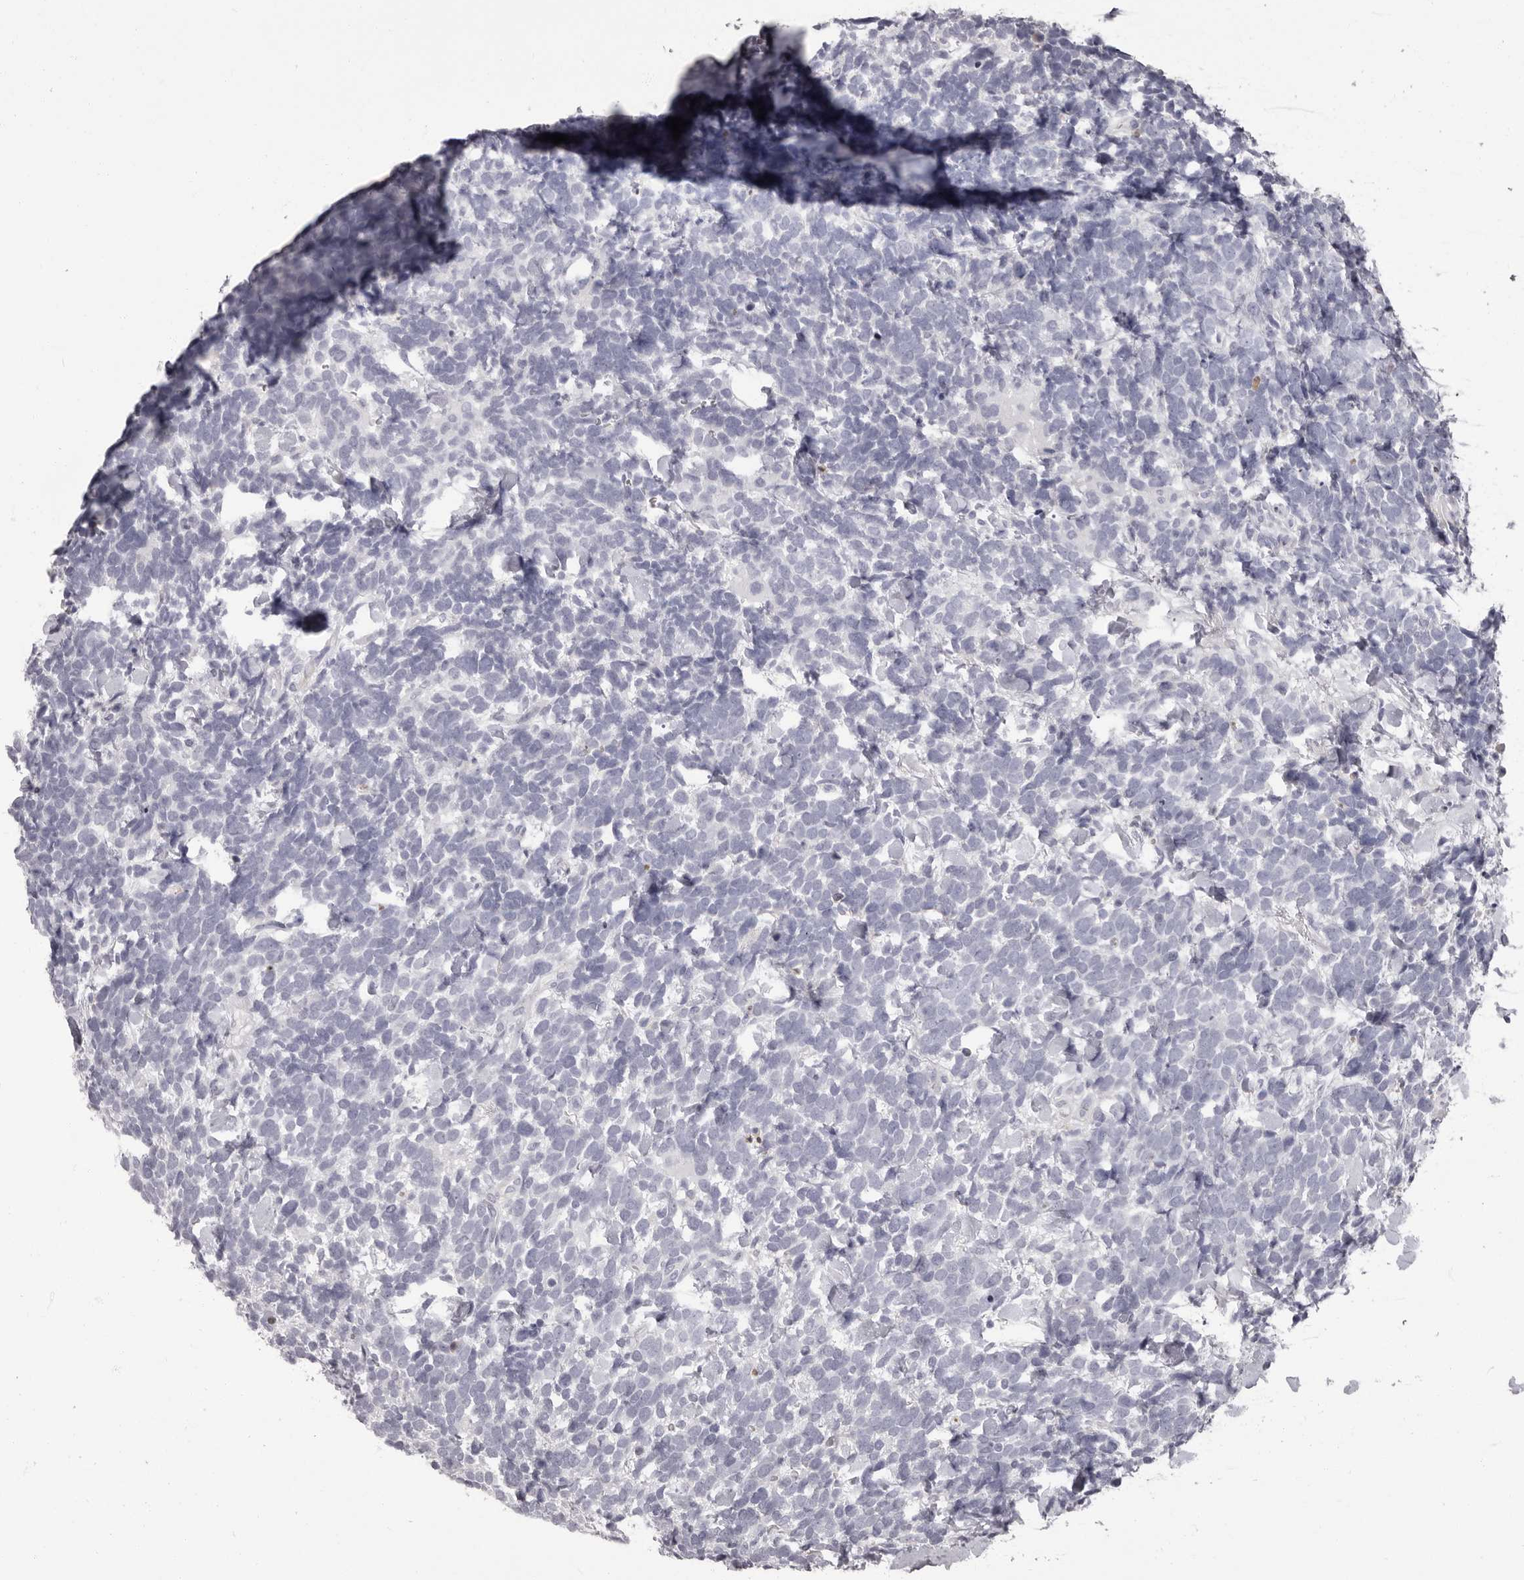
{"staining": {"intensity": "negative", "quantity": "none", "location": "none"}, "tissue": "urothelial cancer", "cell_type": "Tumor cells", "image_type": "cancer", "snomed": [{"axis": "morphology", "description": "Urothelial carcinoma, High grade"}, {"axis": "topography", "description": "Urinary bladder"}], "caption": "Tumor cells show no significant protein expression in high-grade urothelial carcinoma. Brightfield microscopy of immunohistochemistry stained with DAB (3,3'-diaminobenzidine) (brown) and hematoxylin (blue), captured at high magnification.", "gene": "APEH", "patient": {"sex": "female", "age": 82}}